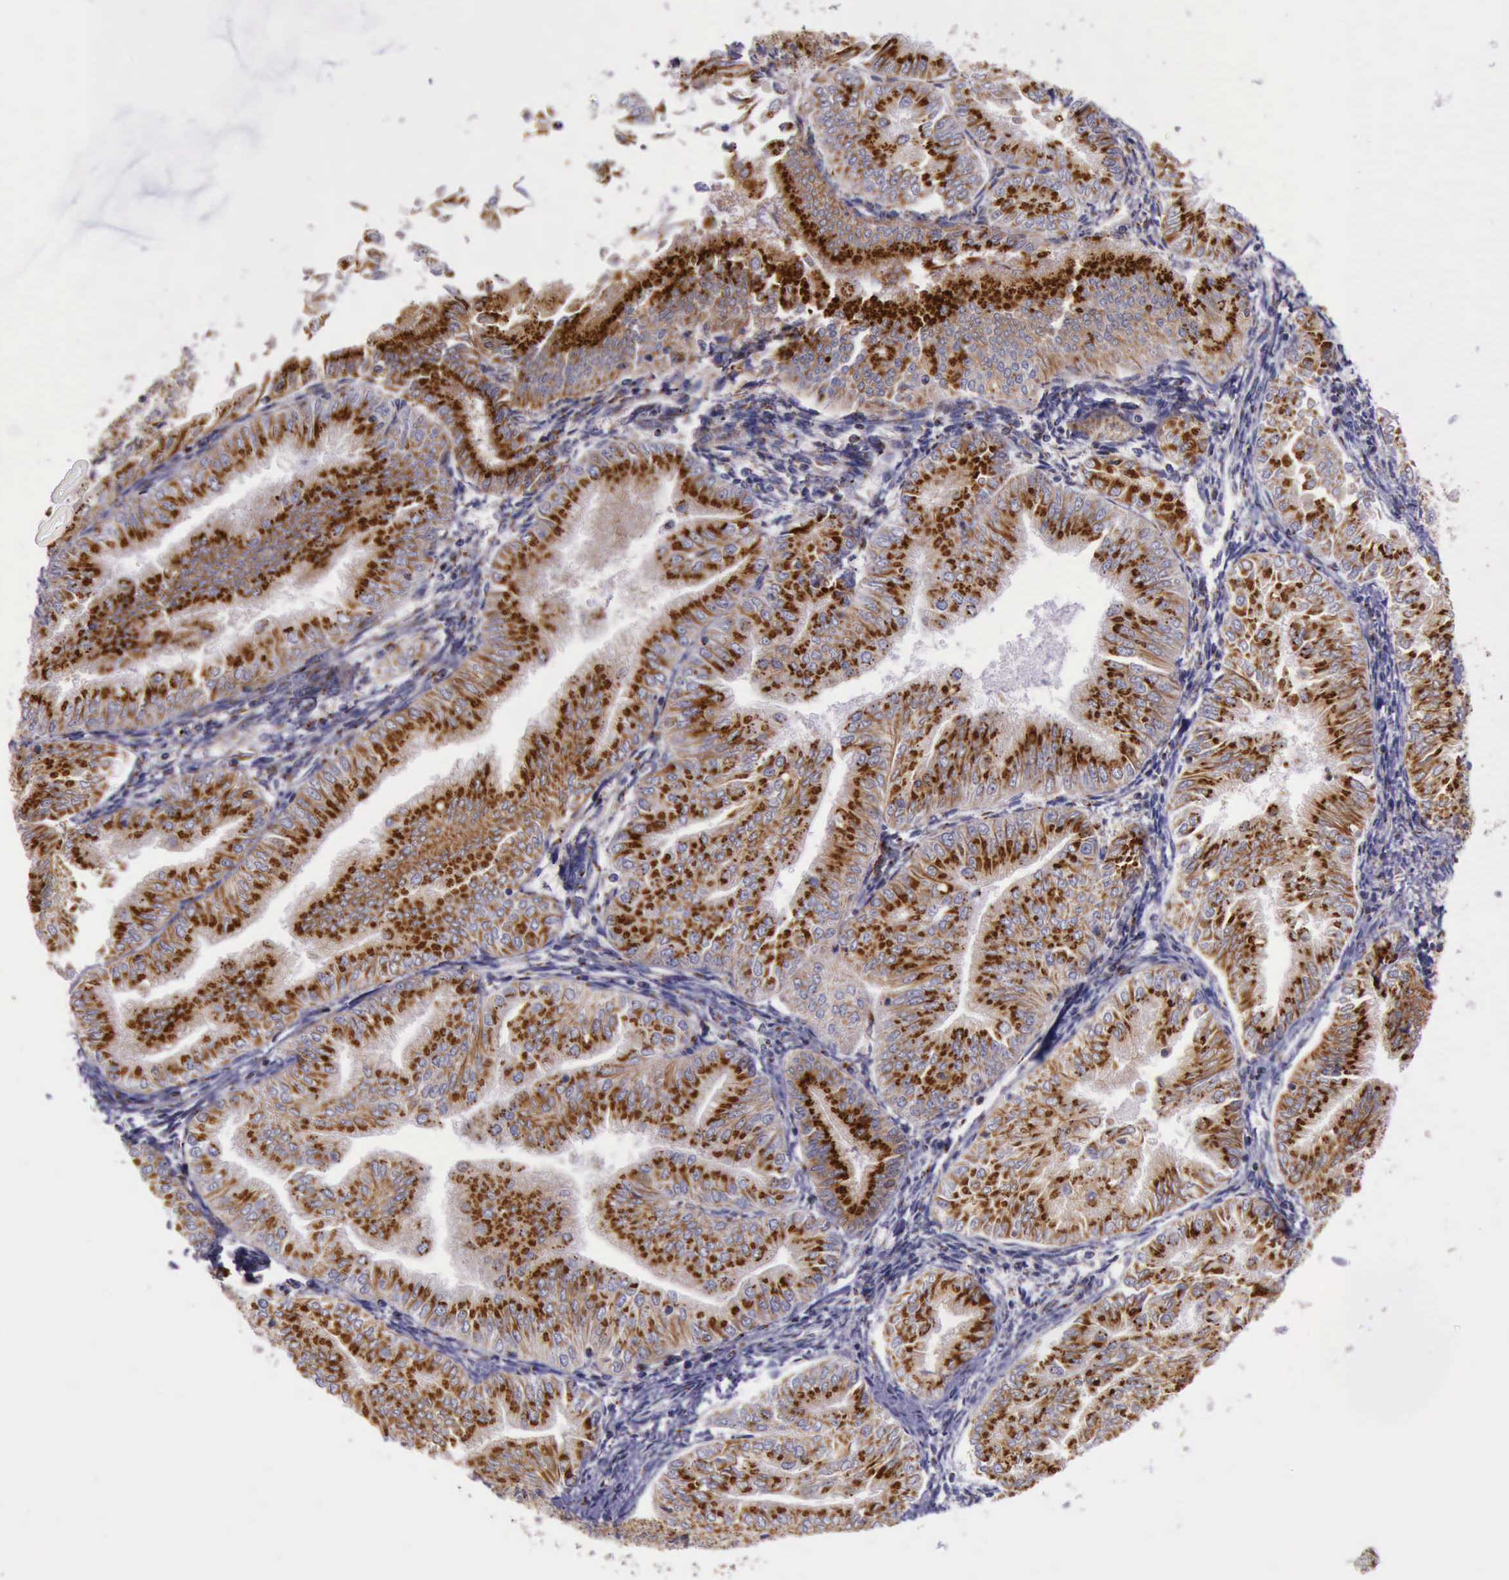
{"staining": {"intensity": "strong", "quantity": ">75%", "location": "cytoplasmic/membranous"}, "tissue": "endometrial cancer", "cell_type": "Tumor cells", "image_type": "cancer", "snomed": [{"axis": "morphology", "description": "Adenocarcinoma, NOS"}, {"axis": "topography", "description": "Endometrium"}], "caption": "Protein expression analysis of human endometrial adenocarcinoma reveals strong cytoplasmic/membranous staining in approximately >75% of tumor cells.", "gene": "GOLGA5", "patient": {"sex": "female", "age": 53}}